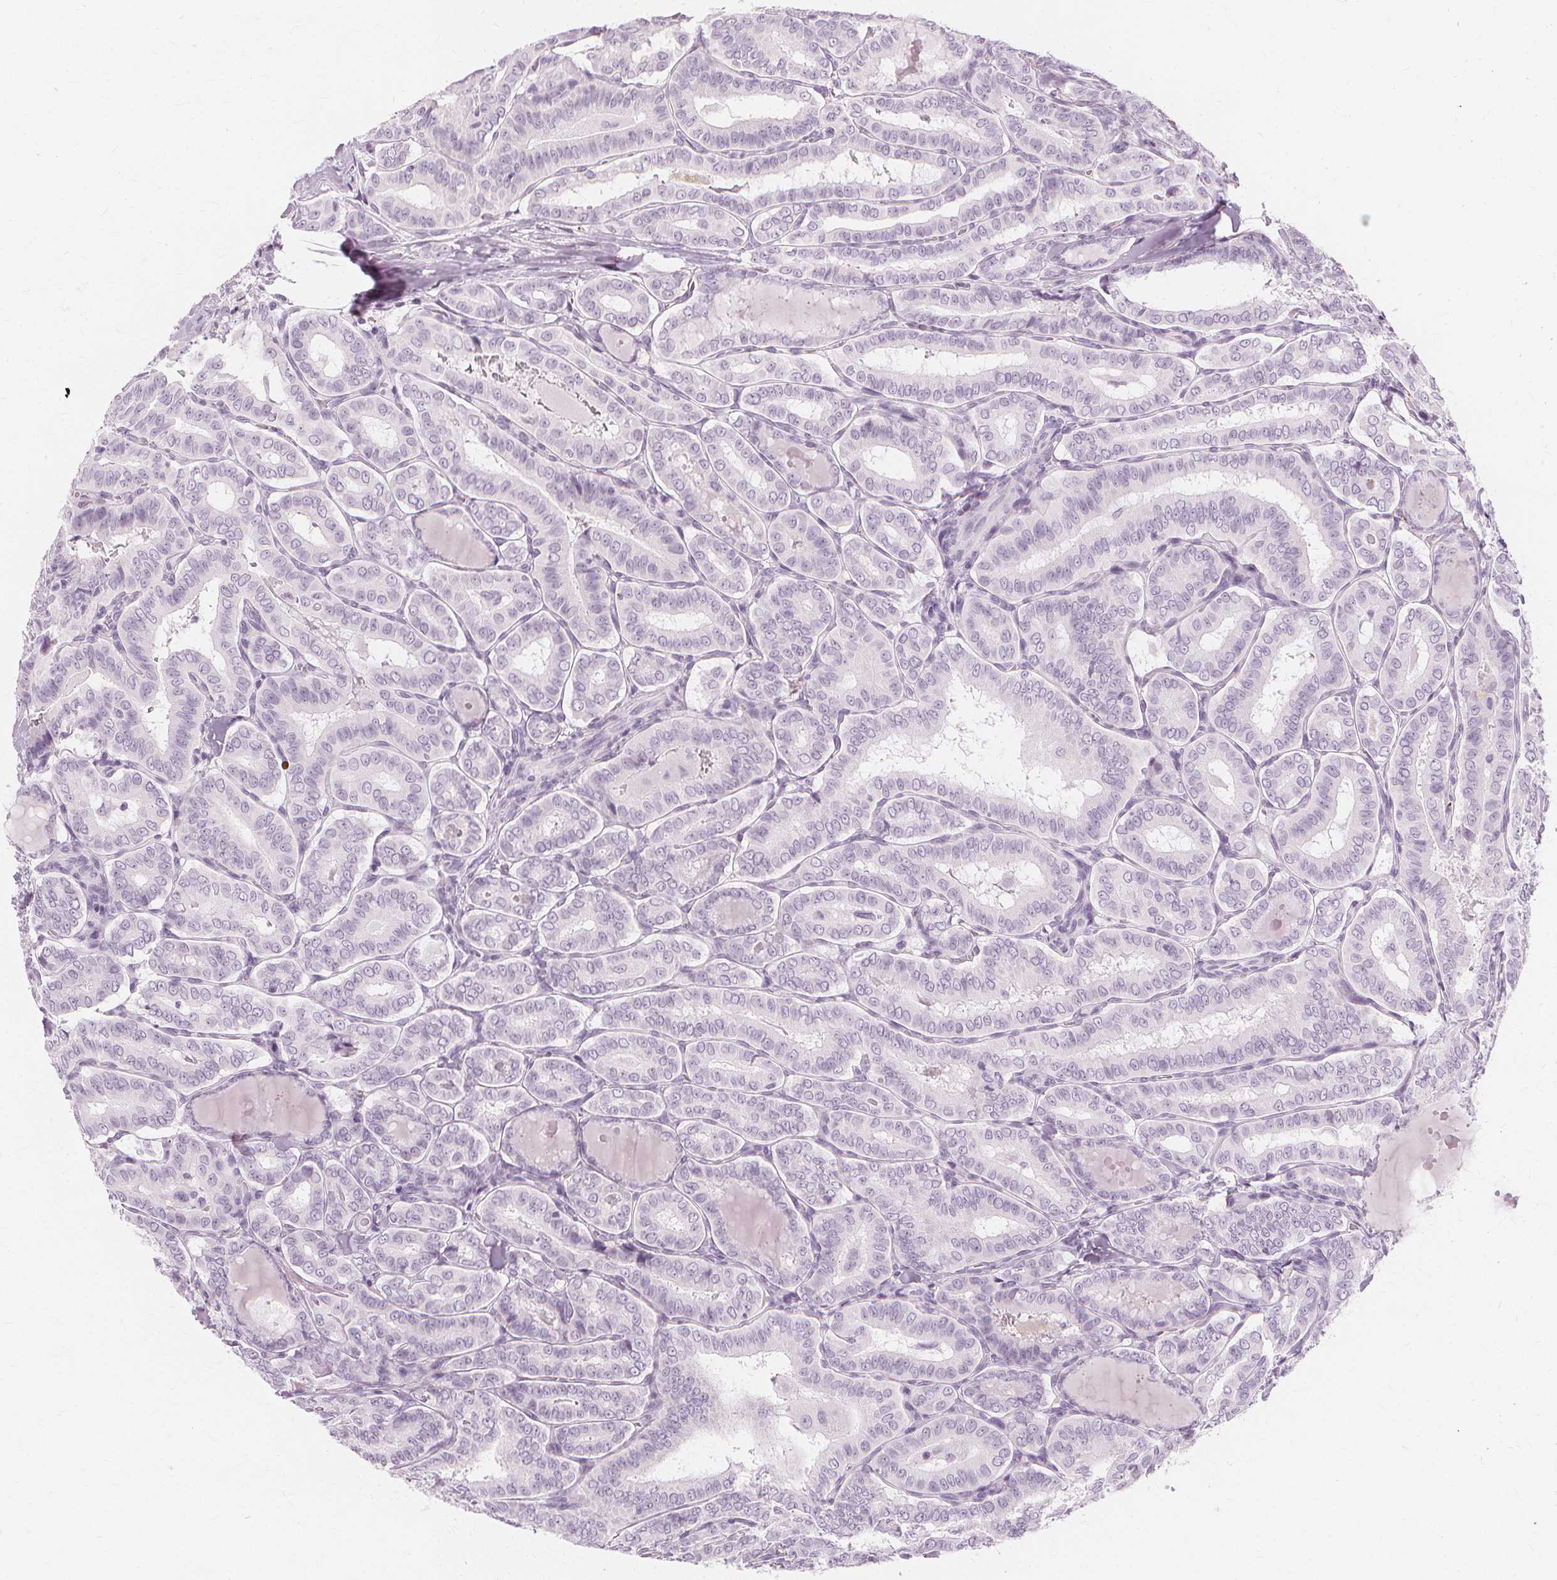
{"staining": {"intensity": "negative", "quantity": "none", "location": "none"}, "tissue": "thyroid cancer", "cell_type": "Tumor cells", "image_type": "cancer", "snomed": [{"axis": "morphology", "description": "Papillary adenocarcinoma, NOS"}, {"axis": "morphology", "description": "Papillary adenoma metastatic"}, {"axis": "topography", "description": "Thyroid gland"}], "caption": "High power microscopy histopathology image of an IHC micrograph of thyroid cancer (papillary adenoma metastatic), revealing no significant expression in tumor cells.", "gene": "TFF1", "patient": {"sex": "female", "age": 50}}